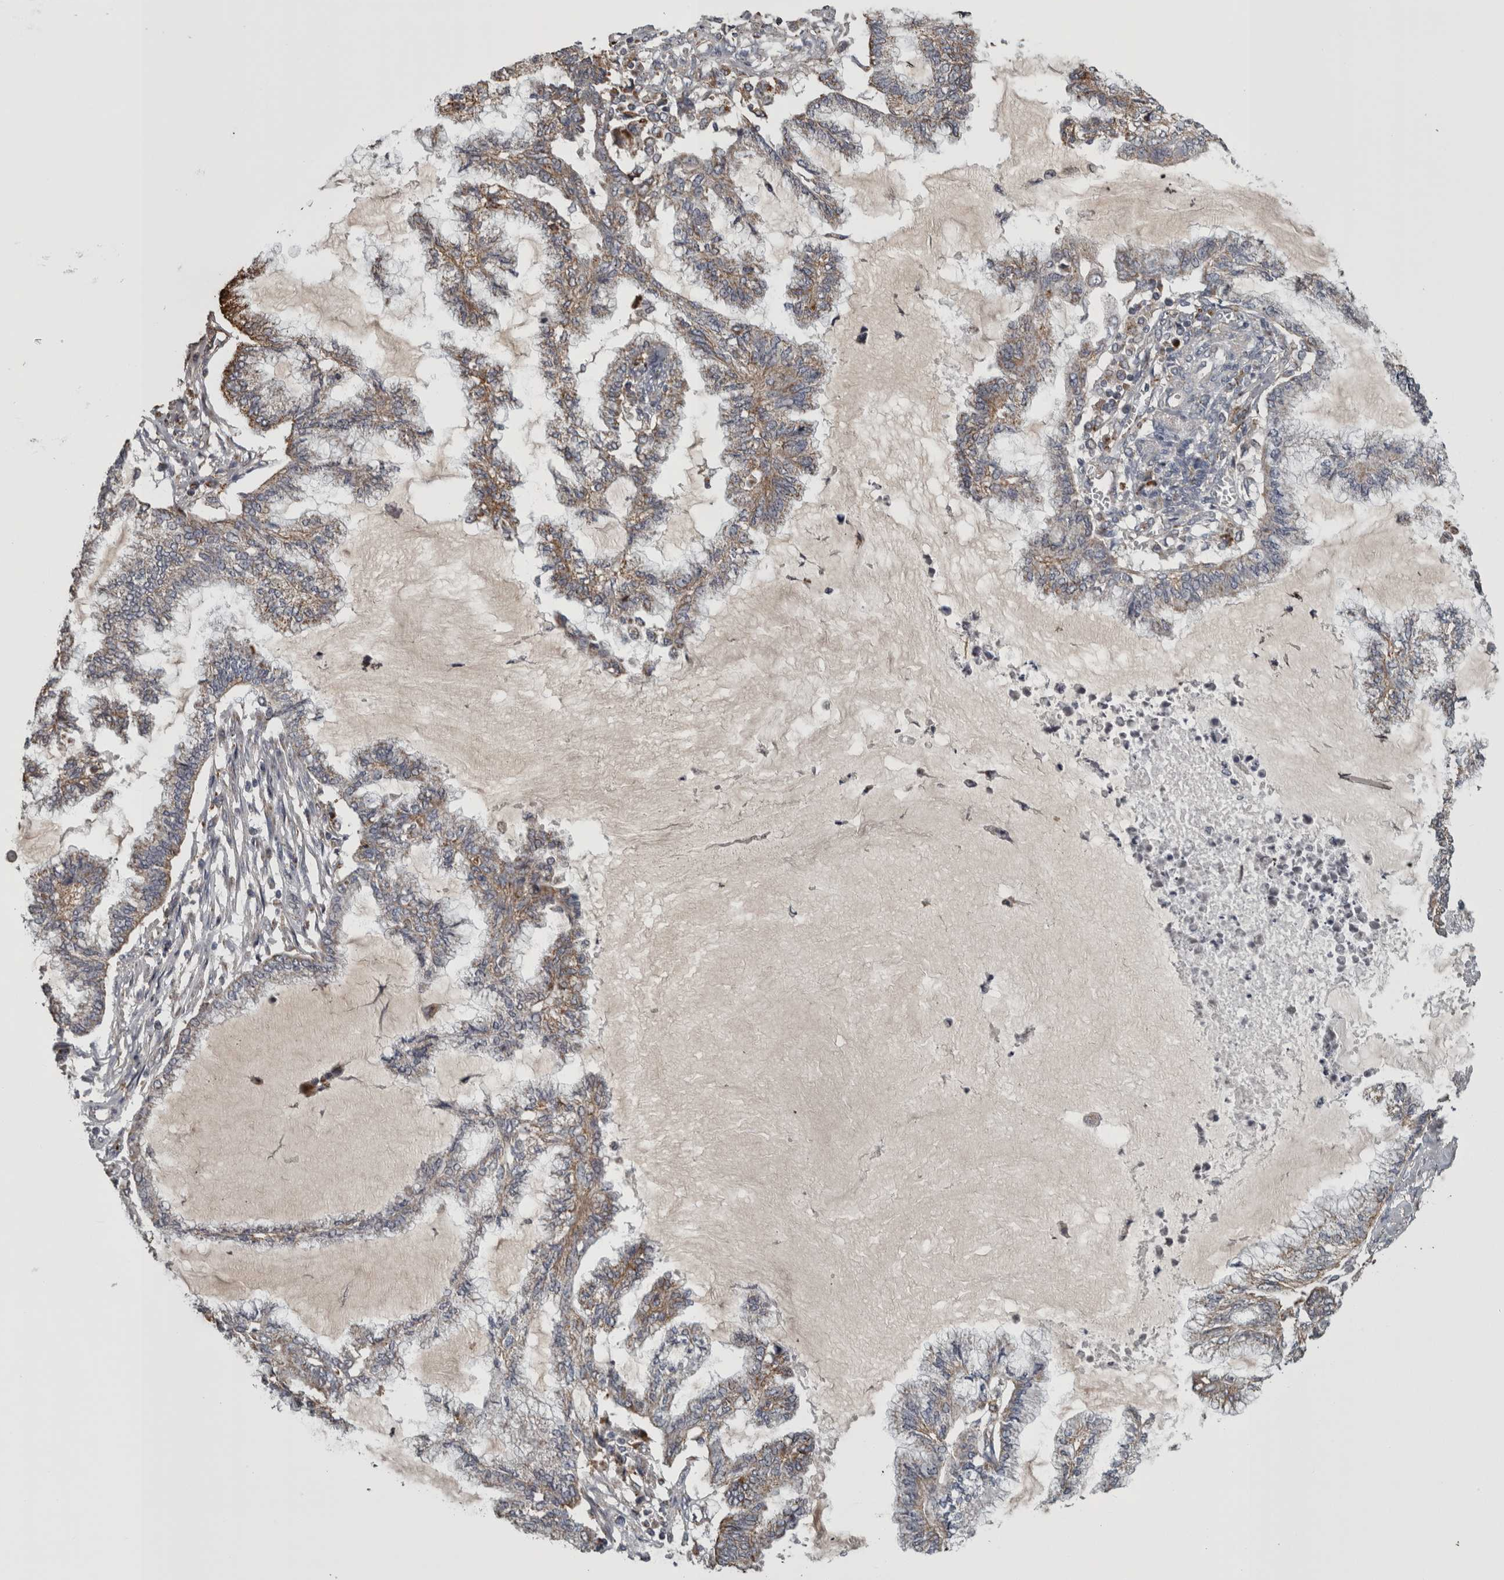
{"staining": {"intensity": "weak", "quantity": ">75%", "location": "cytoplasmic/membranous"}, "tissue": "endometrial cancer", "cell_type": "Tumor cells", "image_type": "cancer", "snomed": [{"axis": "morphology", "description": "Adenocarcinoma, NOS"}, {"axis": "topography", "description": "Endometrium"}], "caption": "Immunohistochemical staining of human endometrial cancer shows low levels of weak cytoplasmic/membranous protein positivity in about >75% of tumor cells. The staining was performed using DAB (3,3'-diaminobenzidine), with brown indicating positive protein expression. Nuclei are stained blue with hematoxylin.", "gene": "FRK", "patient": {"sex": "female", "age": 86}}